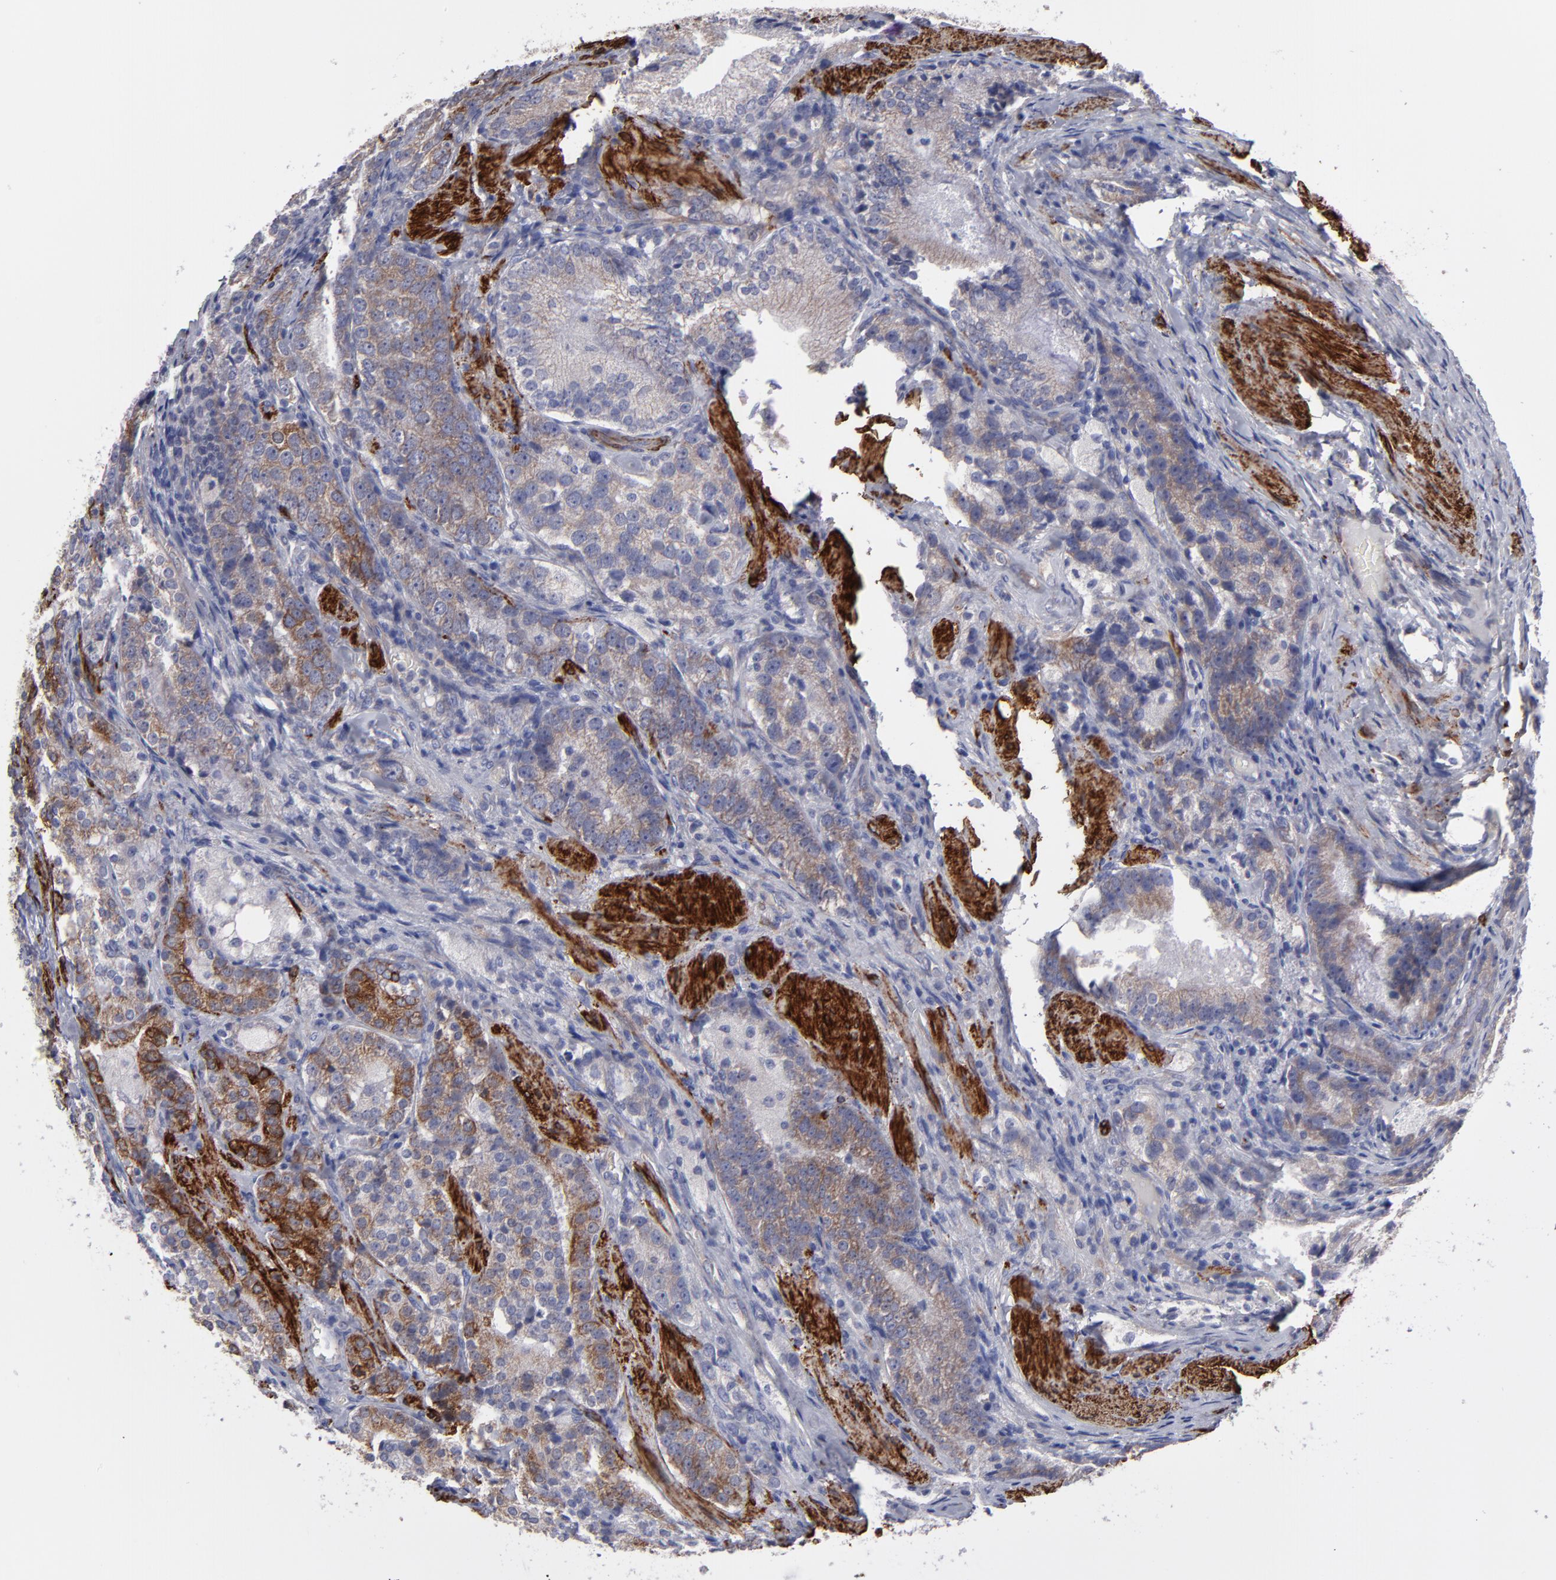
{"staining": {"intensity": "moderate", "quantity": ">75%", "location": "cytoplasmic/membranous"}, "tissue": "prostate cancer", "cell_type": "Tumor cells", "image_type": "cancer", "snomed": [{"axis": "morphology", "description": "Adenocarcinoma, High grade"}, {"axis": "topography", "description": "Prostate"}], "caption": "Immunohistochemistry staining of prostate cancer (adenocarcinoma (high-grade)), which reveals medium levels of moderate cytoplasmic/membranous positivity in about >75% of tumor cells indicating moderate cytoplasmic/membranous protein expression. The staining was performed using DAB (brown) for protein detection and nuclei were counterstained in hematoxylin (blue).", "gene": "SLMAP", "patient": {"sex": "male", "age": 63}}